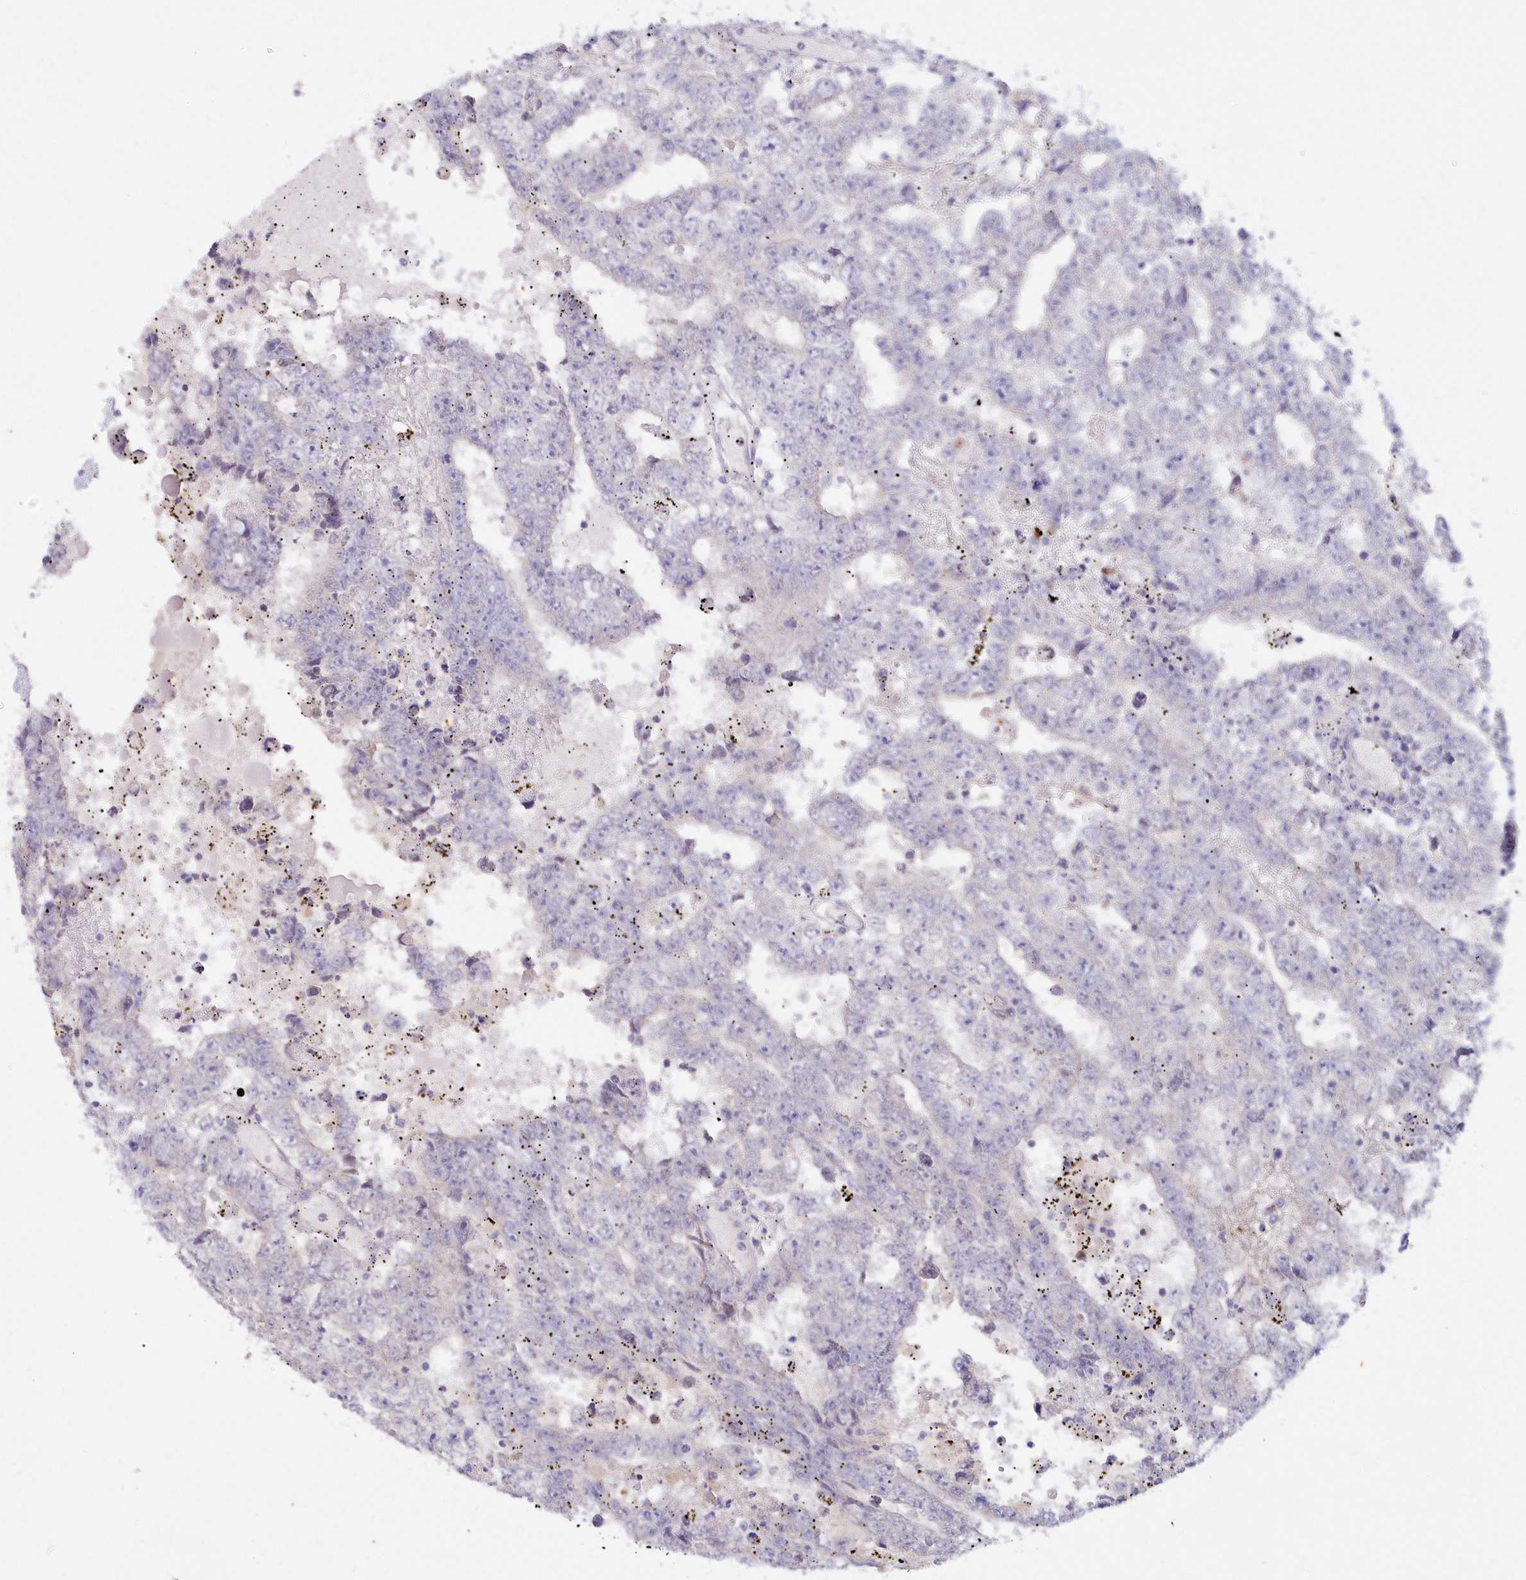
{"staining": {"intensity": "negative", "quantity": "none", "location": "none"}, "tissue": "testis cancer", "cell_type": "Tumor cells", "image_type": "cancer", "snomed": [{"axis": "morphology", "description": "Carcinoma, Embryonal, NOS"}, {"axis": "topography", "description": "Testis"}], "caption": "High magnification brightfield microscopy of testis embryonal carcinoma stained with DAB (3,3'-diaminobenzidine) (brown) and counterstained with hematoxylin (blue): tumor cells show no significant expression.", "gene": "SNED1", "patient": {"sex": "male", "age": 25}}